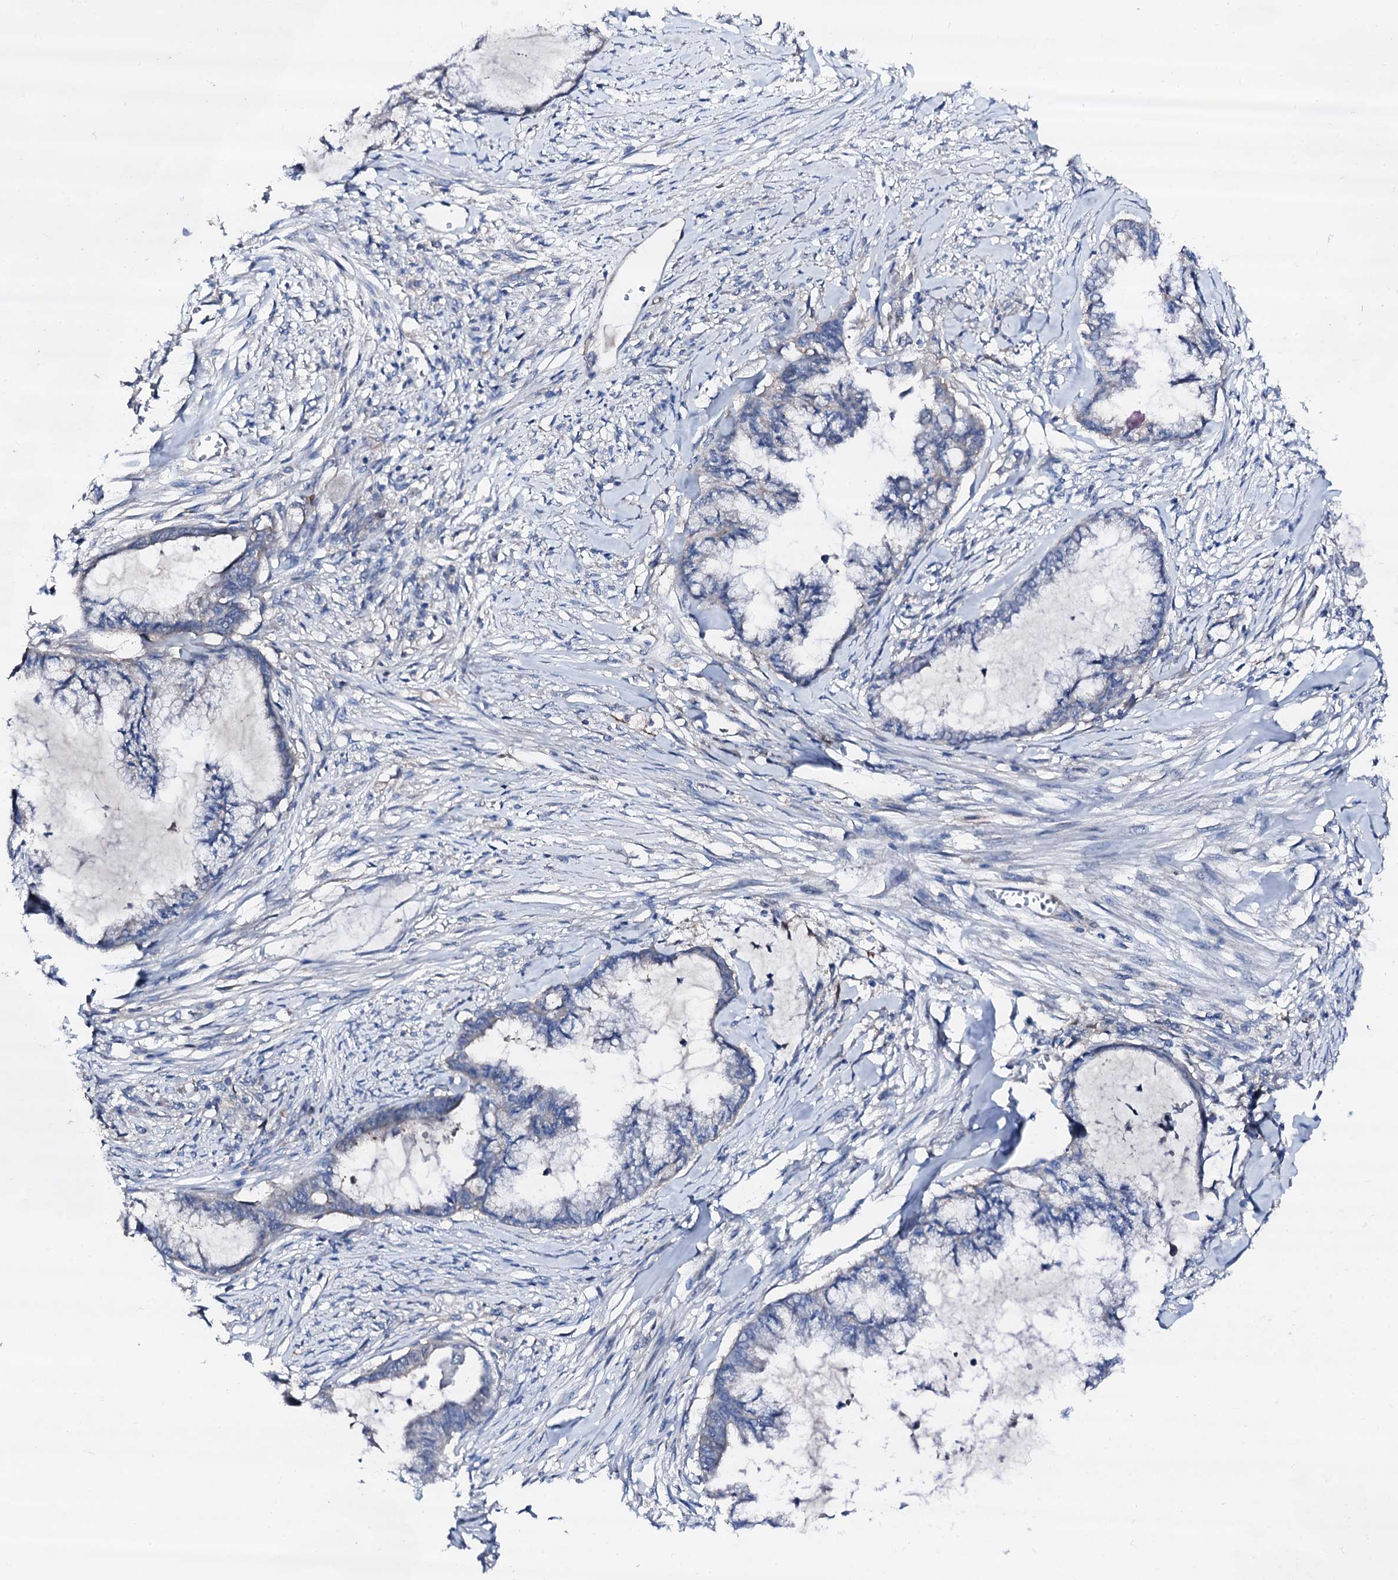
{"staining": {"intensity": "negative", "quantity": "none", "location": "none"}, "tissue": "endometrial cancer", "cell_type": "Tumor cells", "image_type": "cancer", "snomed": [{"axis": "morphology", "description": "Adenocarcinoma, NOS"}, {"axis": "topography", "description": "Endometrium"}], "caption": "IHC of human endometrial adenocarcinoma displays no staining in tumor cells.", "gene": "TRAFD1", "patient": {"sex": "female", "age": 86}}